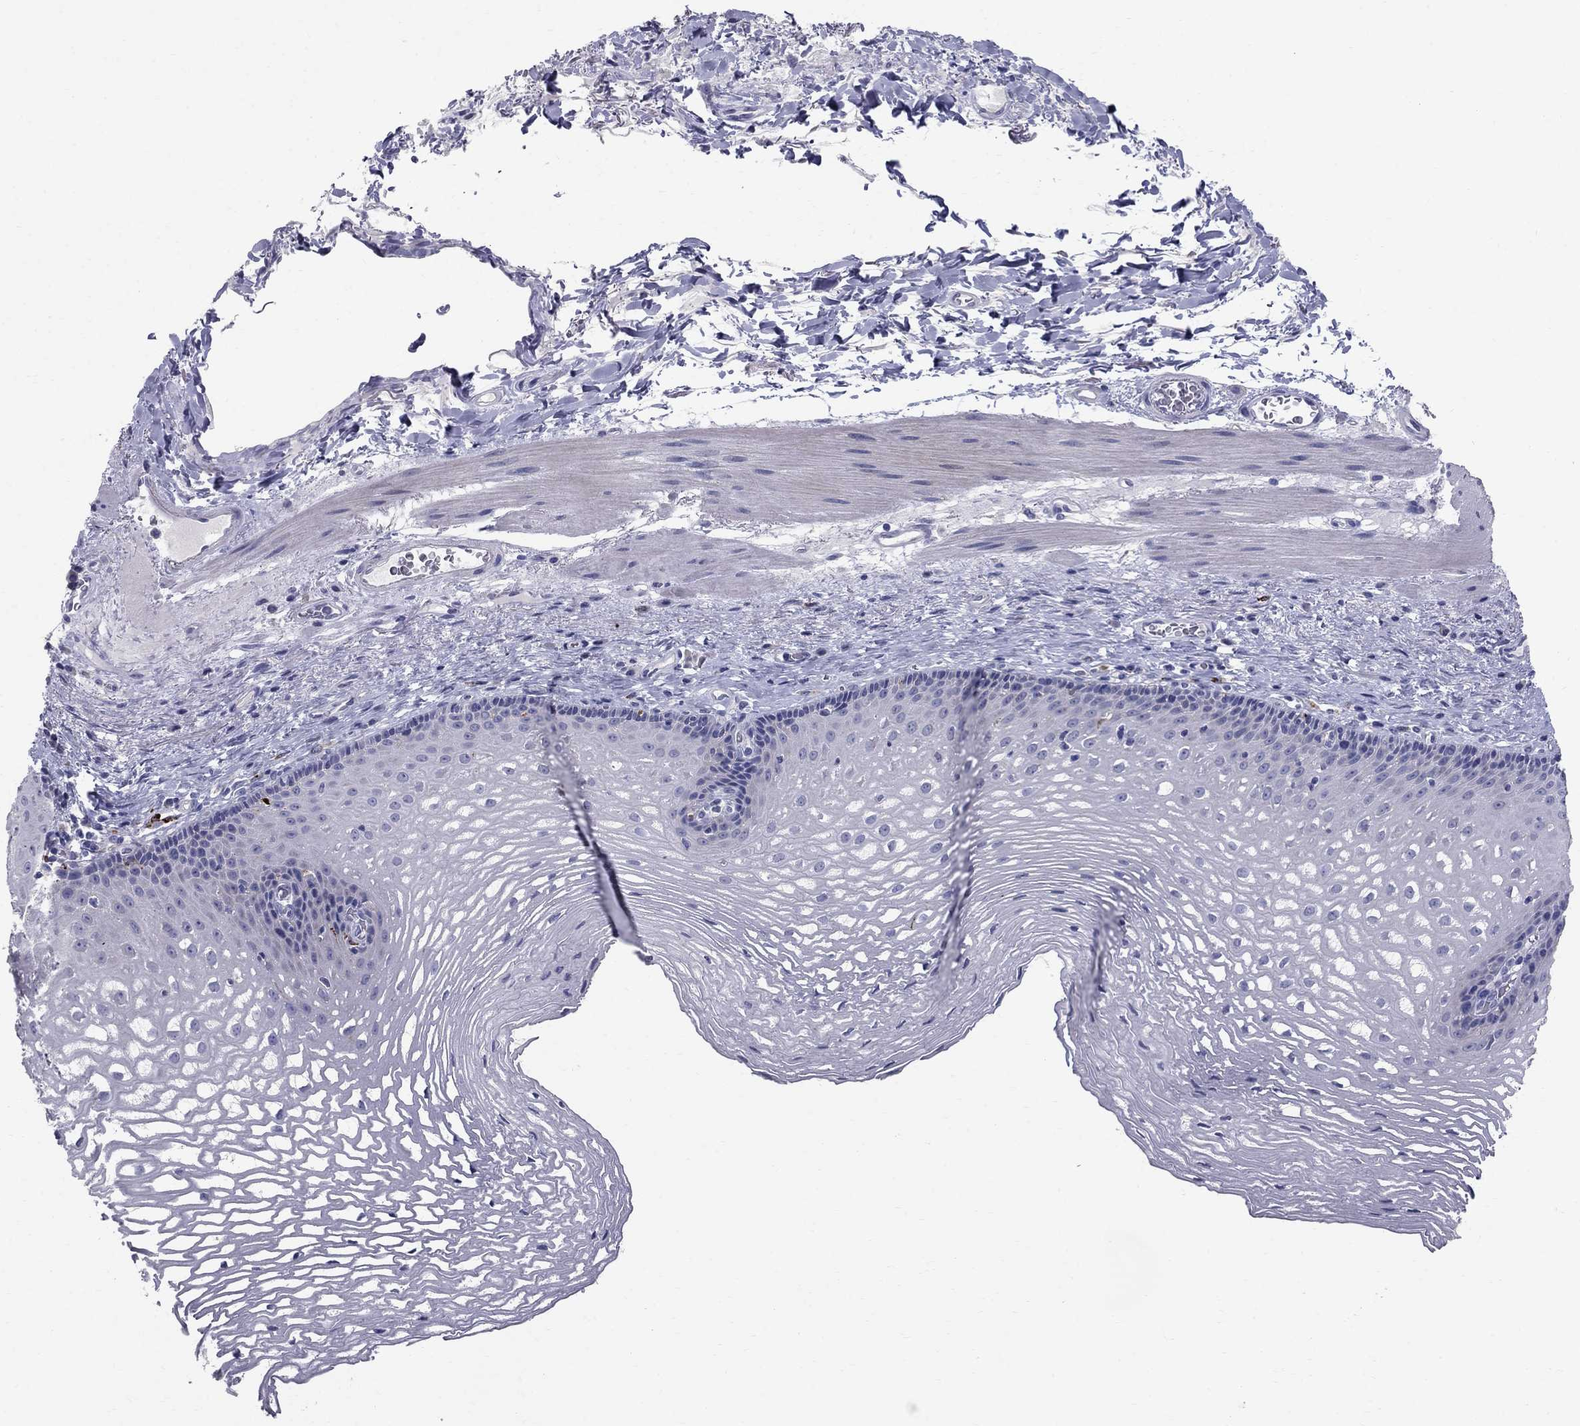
{"staining": {"intensity": "negative", "quantity": "none", "location": "none"}, "tissue": "esophagus", "cell_type": "Squamous epithelial cells", "image_type": "normal", "snomed": [{"axis": "morphology", "description": "Normal tissue, NOS"}, {"axis": "topography", "description": "Esophagus"}], "caption": "Squamous epithelial cells are negative for protein expression in unremarkable human esophagus. Nuclei are stained in blue.", "gene": "TP53TG5", "patient": {"sex": "male", "age": 76}}